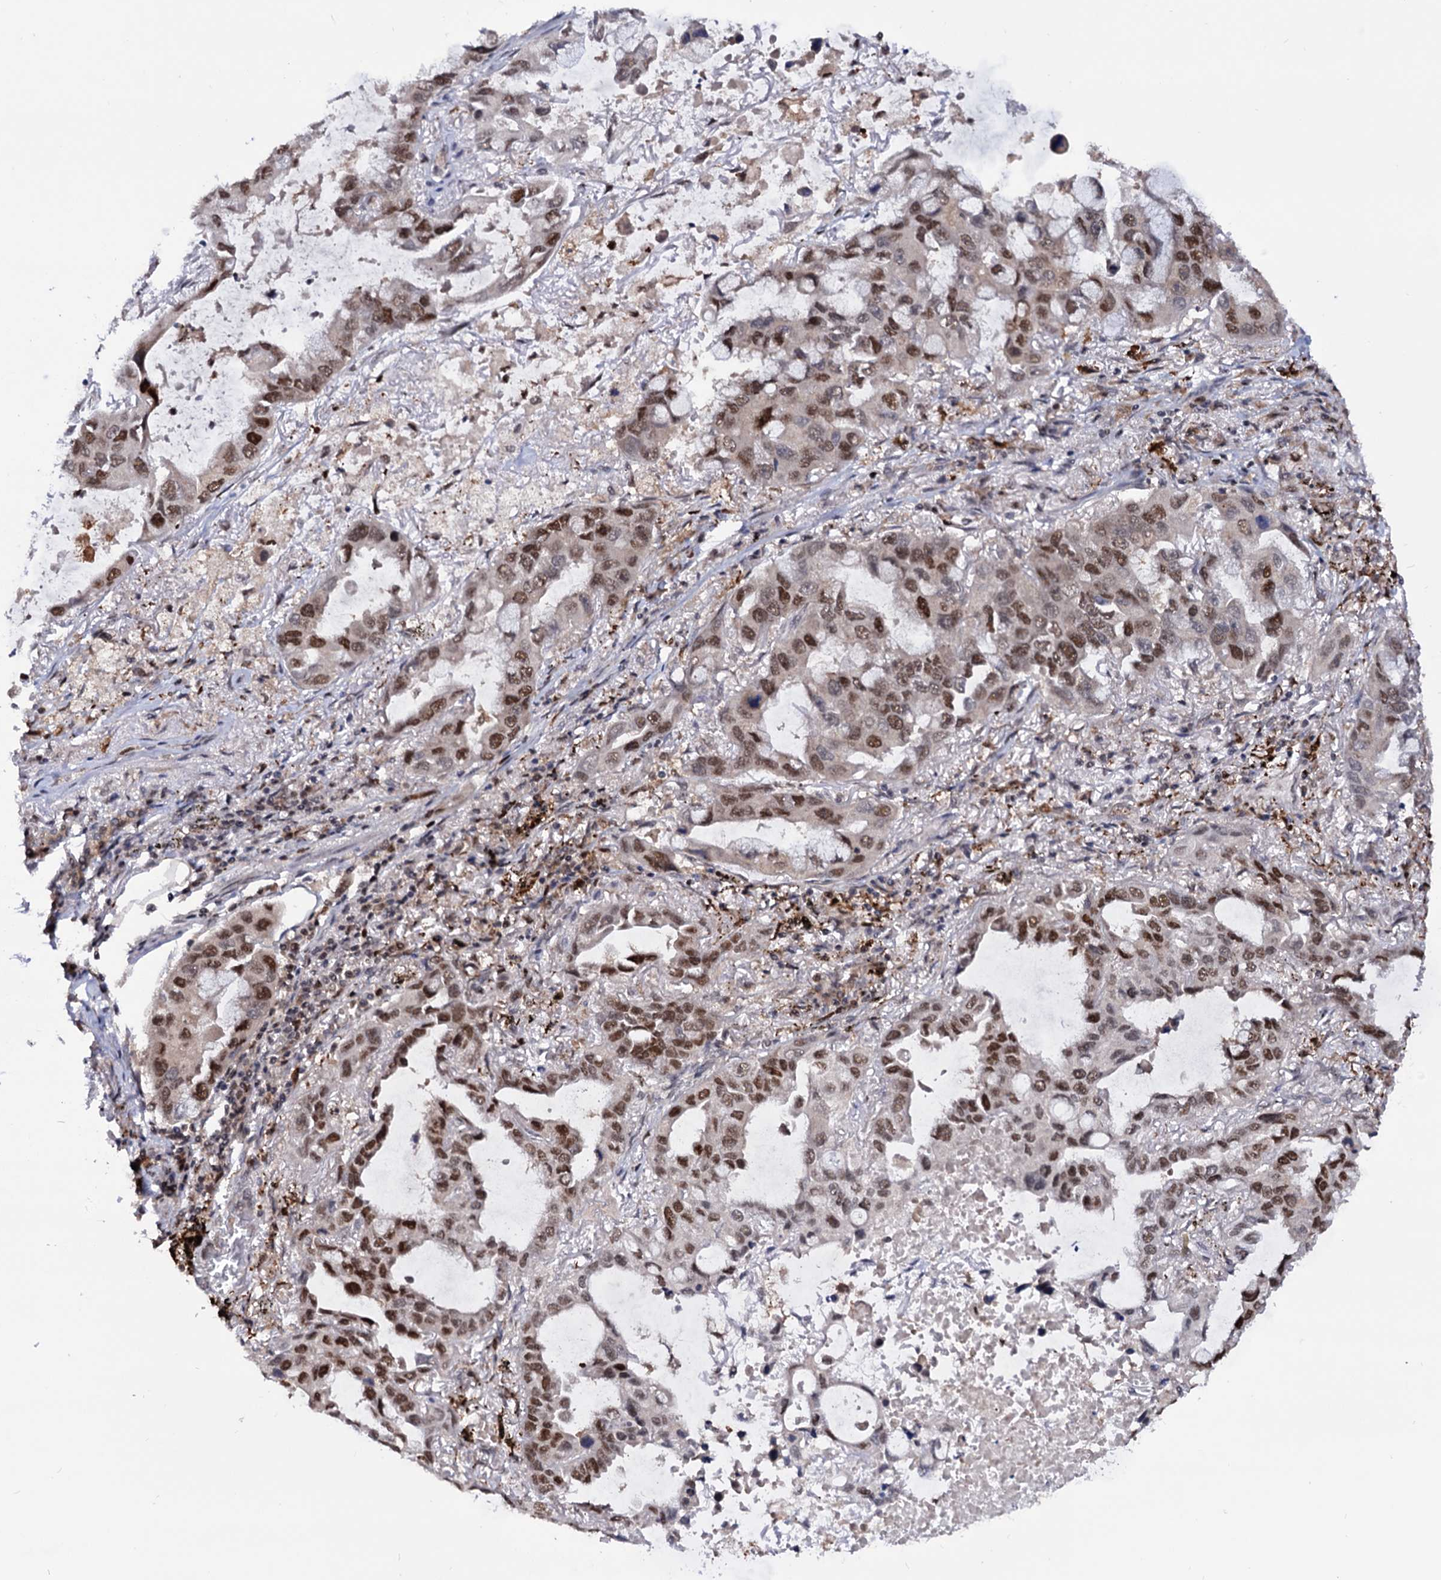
{"staining": {"intensity": "moderate", "quantity": ">75%", "location": "nuclear"}, "tissue": "lung cancer", "cell_type": "Tumor cells", "image_type": "cancer", "snomed": [{"axis": "morphology", "description": "Adenocarcinoma, NOS"}, {"axis": "topography", "description": "Lung"}], "caption": "Lung cancer tissue reveals moderate nuclear staining in about >75% of tumor cells, visualized by immunohistochemistry. (DAB = brown stain, brightfield microscopy at high magnification).", "gene": "RNASEH2B", "patient": {"sex": "male", "age": 64}}